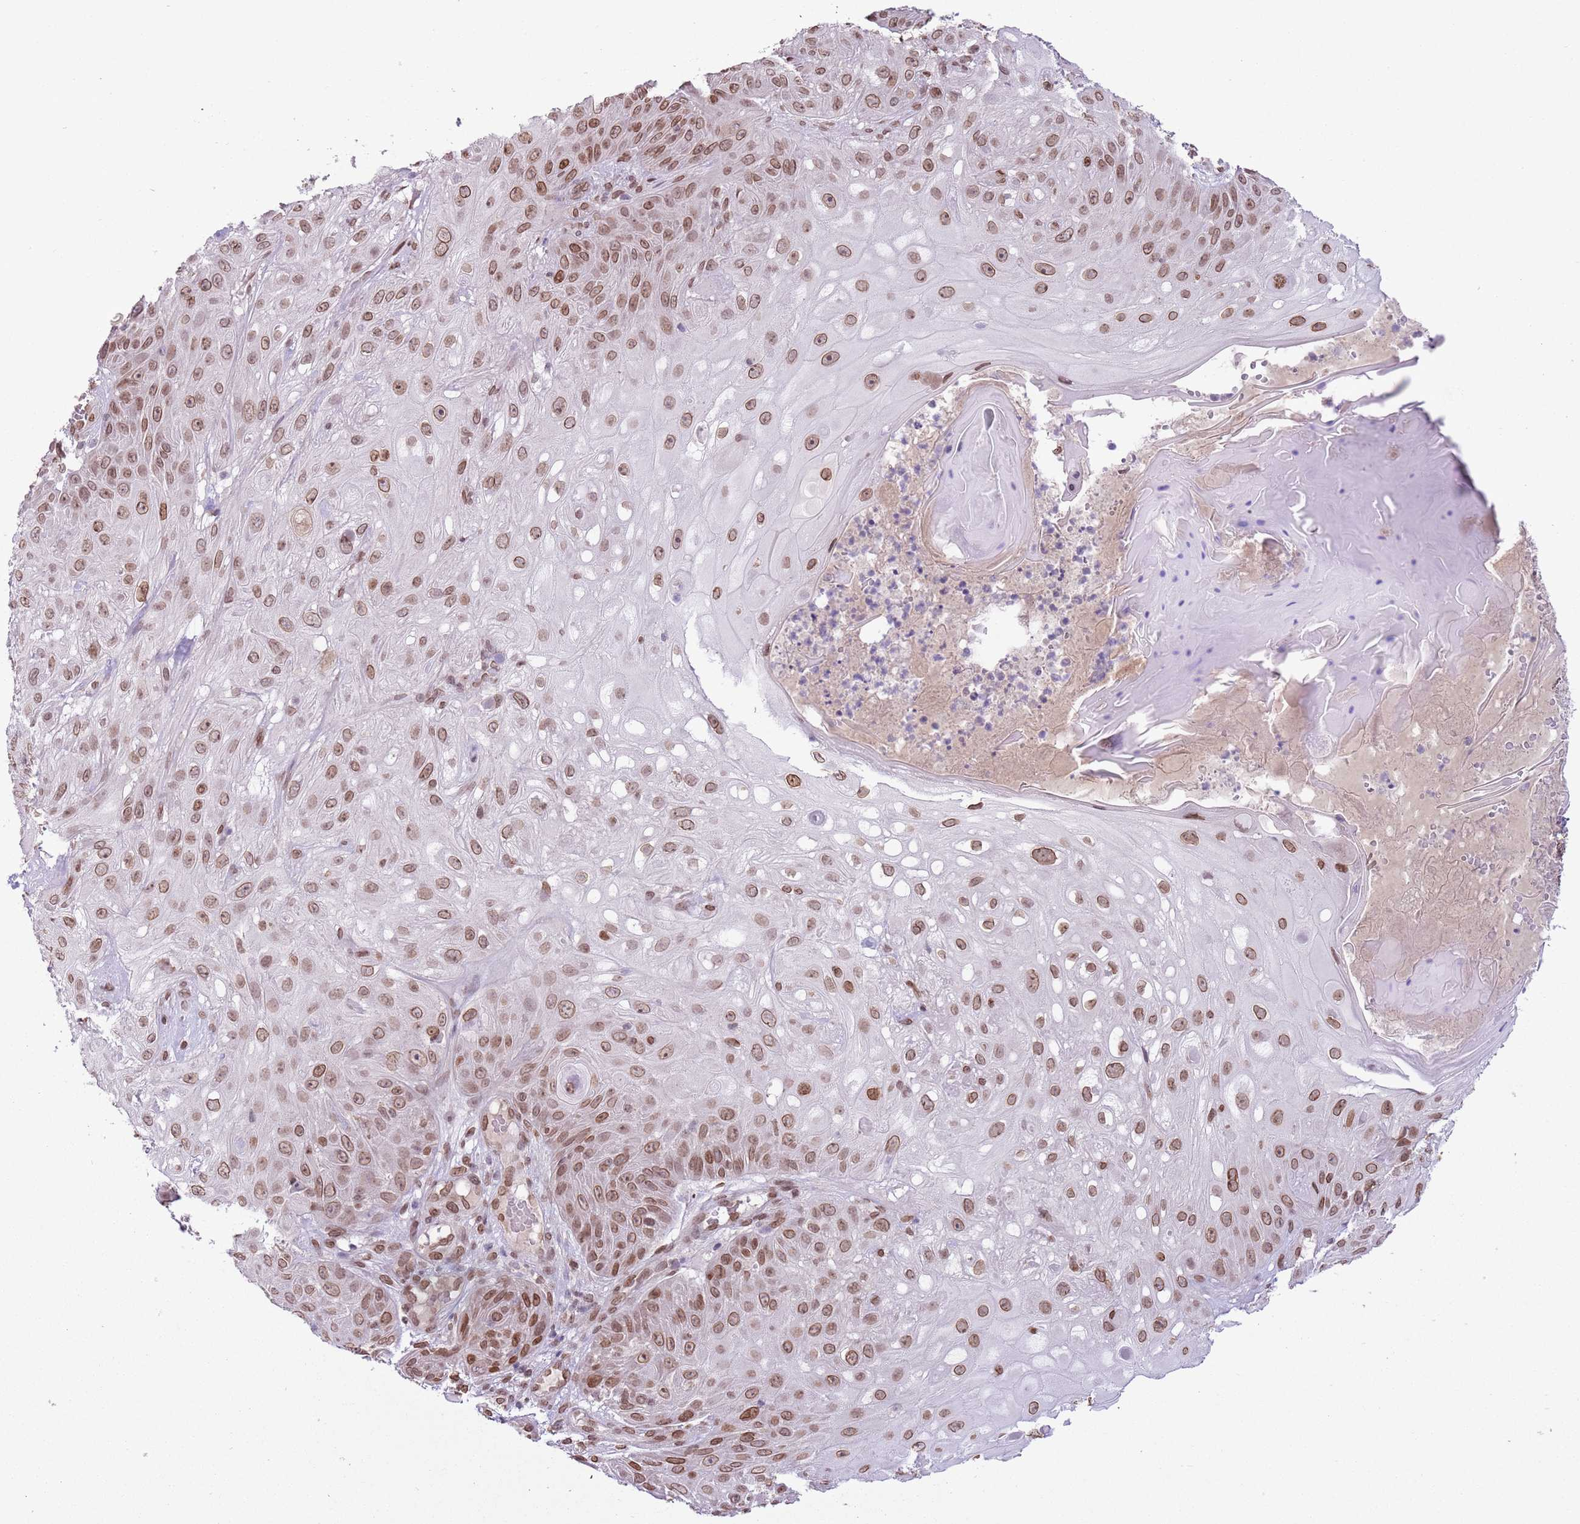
{"staining": {"intensity": "moderate", "quantity": ">75%", "location": "cytoplasmic/membranous,nuclear"}, "tissue": "skin cancer", "cell_type": "Tumor cells", "image_type": "cancer", "snomed": [{"axis": "morphology", "description": "Normal tissue, NOS"}, {"axis": "morphology", "description": "Squamous cell carcinoma, NOS"}, {"axis": "topography", "description": "Skin"}, {"axis": "topography", "description": "Cartilage tissue"}], "caption": "Immunohistochemistry (IHC) of human squamous cell carcinoma (skin) reveals medium levels of moderate cytoplasmic/membranous and nuclear staining in about >75% of tumor cells.", "gene": "ZGLP1", "patient": {"sex": "female", "age": 79}}